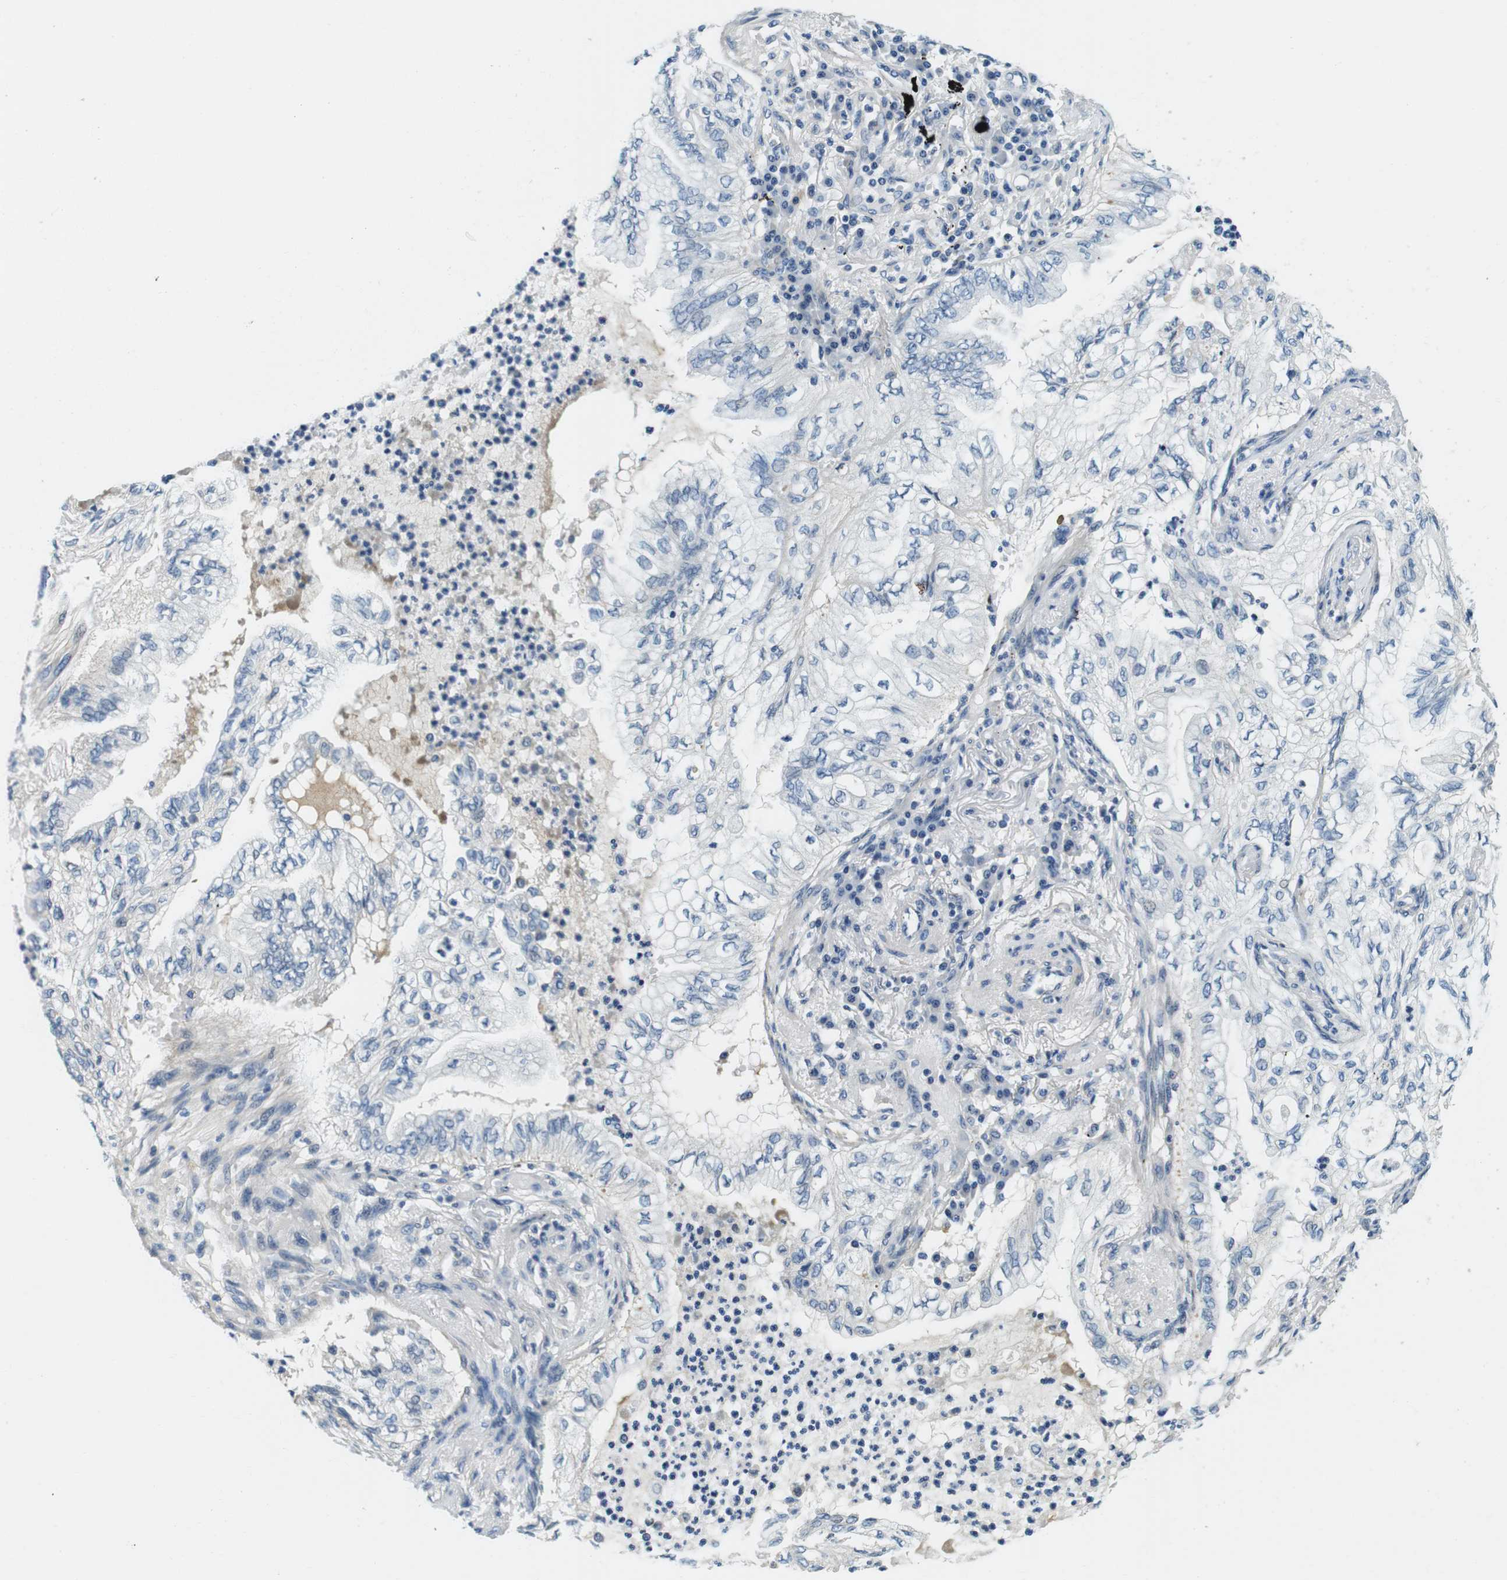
{"staining": {"intensity": "negative", "quantity": "none", "location": "none"}, "tissue": "lung cancer", "cell_type": "Tumor cells", "image_type": "cancer", "snomed": [{"axis": "morphology", "description": "Normal tissue, NOS"}, {"axis": "morphology", "description": "Adenocarcinoma, NOS"}, {"axis": "topography", "description": "Bronchus"}, {"axis": "topography", "description": "Lung"}], "caption": "Image shows no protein expression in tumor cells of lung cancer tissue.", "gene": "KCNJ5", "patient": {"sex": "female", "age": 70}}